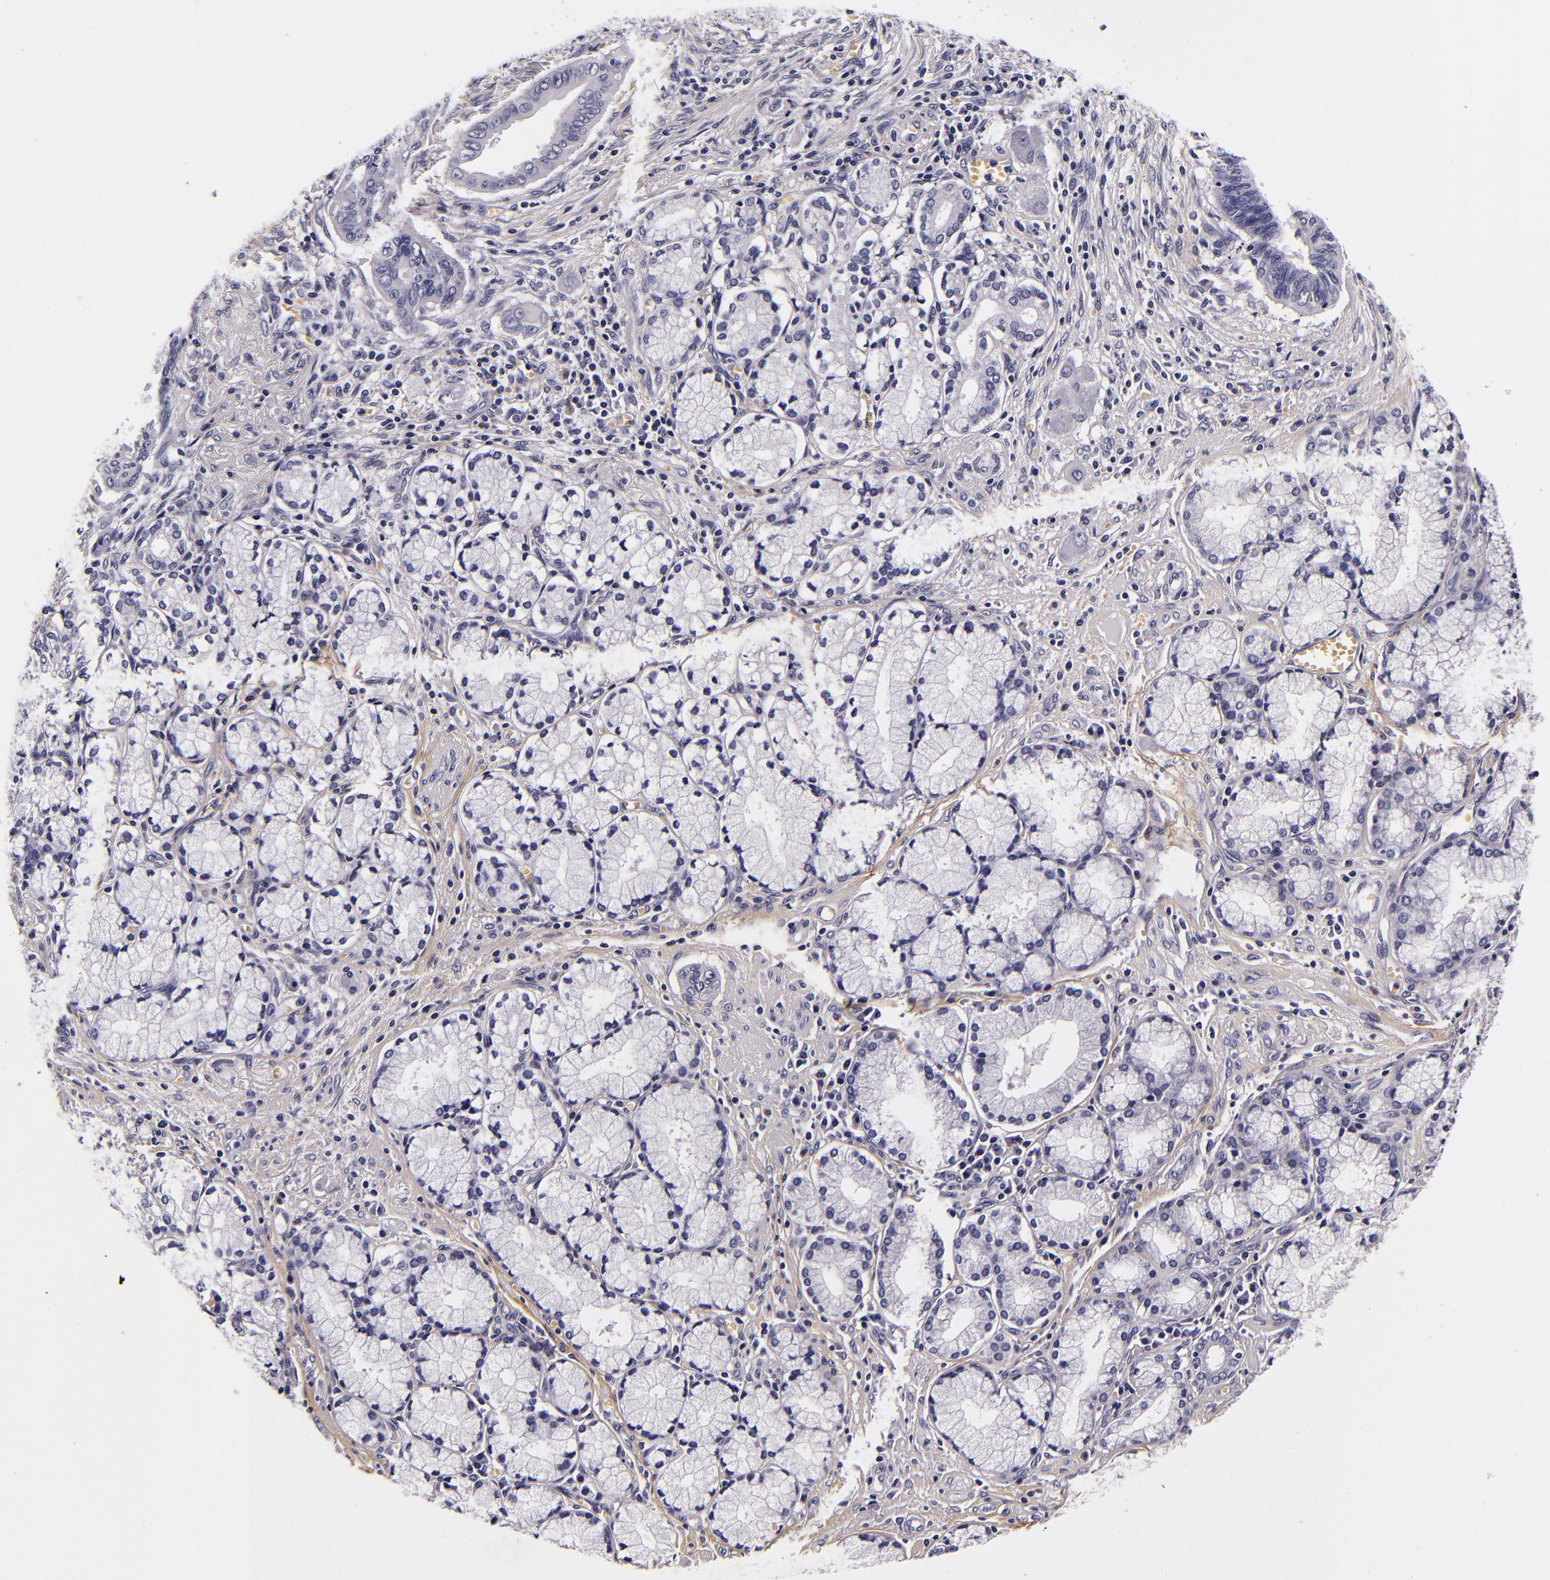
{"staining": {"intensity": "negative", "quantity": "none", "location": "none"}, "tissue": "pancreatic cancer", "cell_type": "Tumor cells", "image_type": "cancer", "snomed": [{"axis": "morphology", "description": "Adenocarcinoma, NOS"}, {"axis": "topography", "description": "Pancreas"}], "caption": "Pancreatic cancer (adenocarcinoma) was stained to show a protein in brown. There is no significant staining in tumor cells. (DAB immunohistochemistry (IHC) visualized using brightfield microscopy, high magnification).", "gene": "FBN1", "patient": {"sex": "male", "age": 77}}